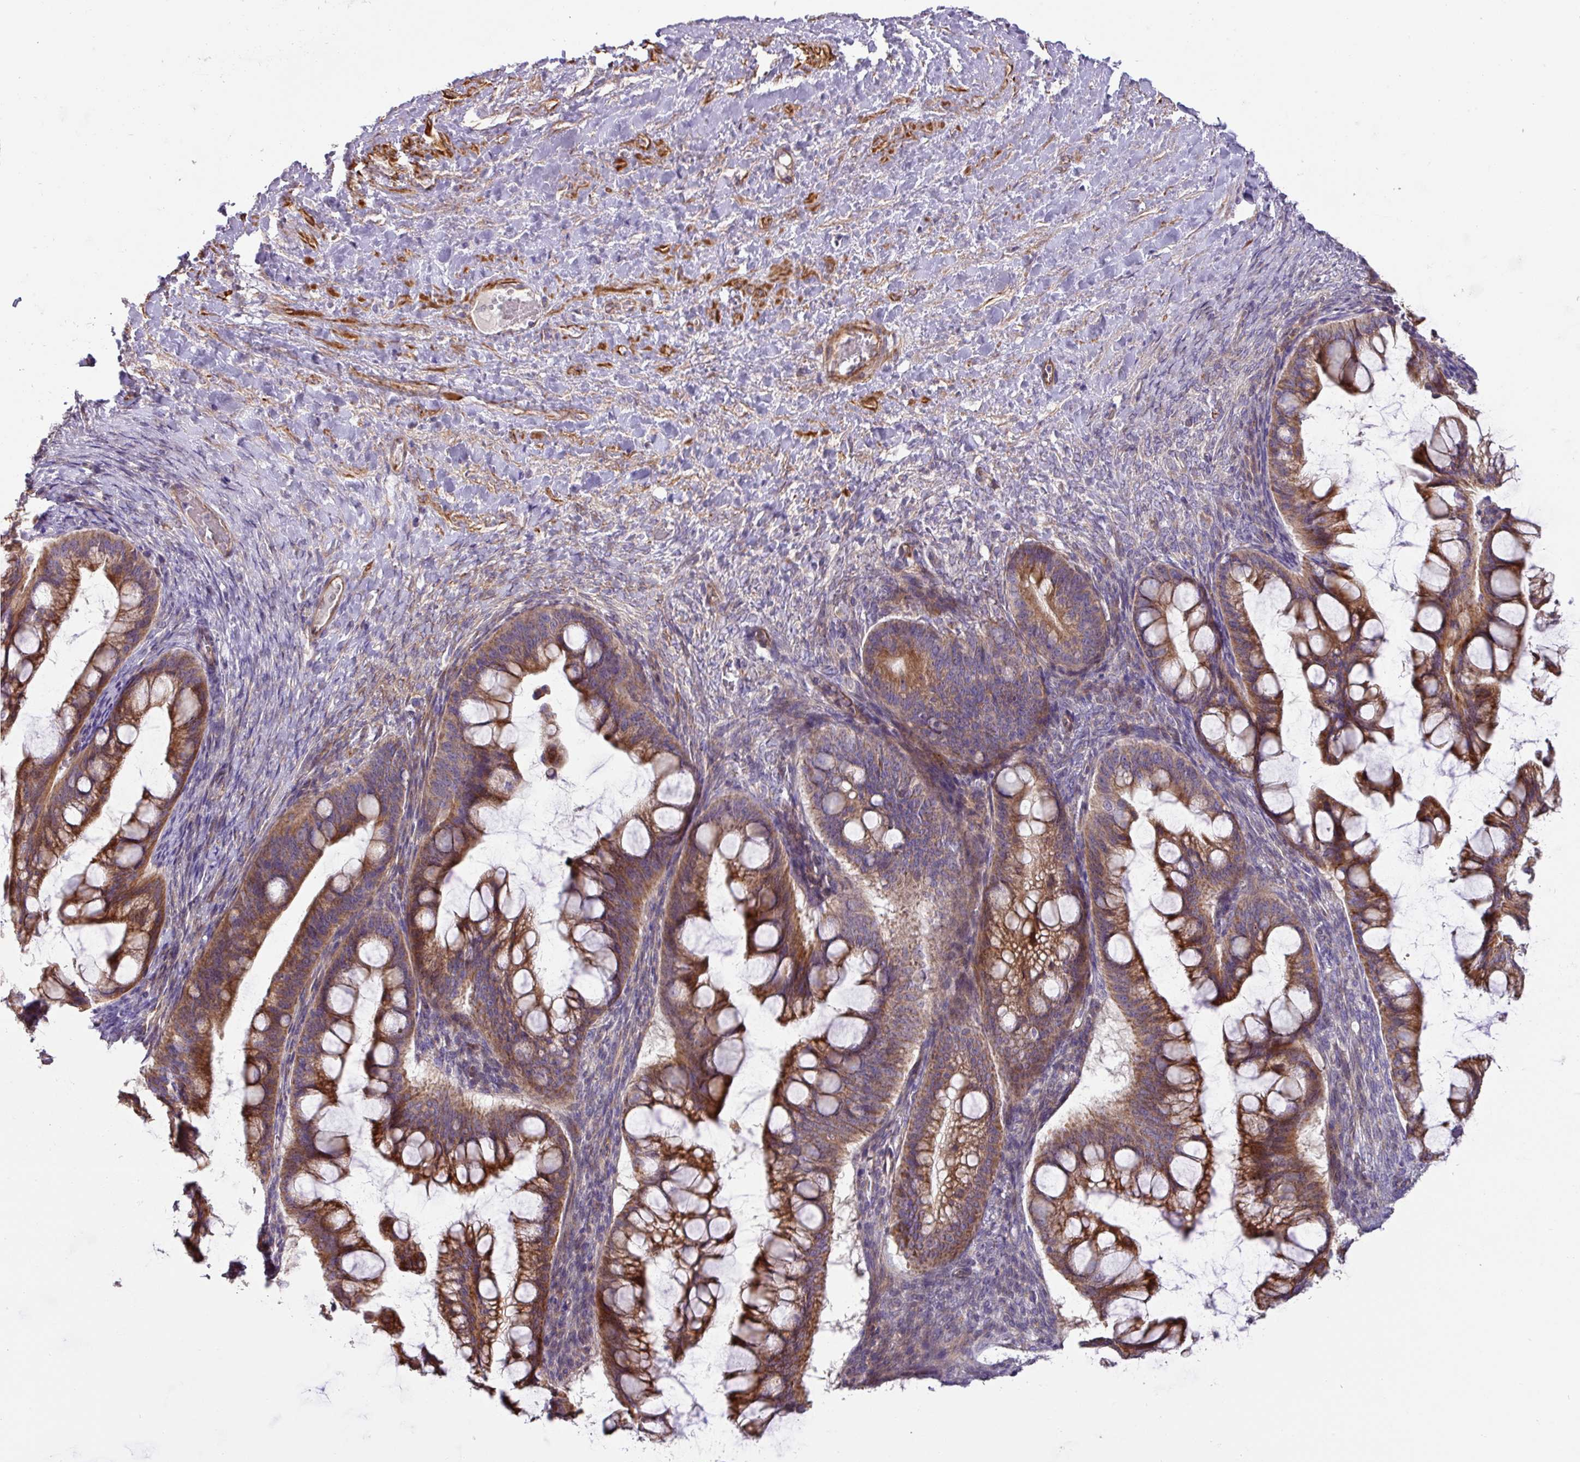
{"staining": {"intensity": "moderate", "quantity": ">75%", "location": "cytoplasmic/membranous"}, "tissue": "ovarian cancer", "cell_type": "Tumor cells", "image_type": "cancer", "snomed": [{"axis": "morphology", "description": "Cystadenocarcinoma, mucinous, NOS"}, {"axis": "topography", "description": "Ovary"}], "caption": "Immunohistochemical staining of mucinous cystadenocarcinoma (ovarian) displays medium levels of moderate cytoplasmic/membranous protein positivity in about >75% of tumor cells. The staining is performed using DAB brown chromogen to label protein expression. The nuclei are counter-stained blue using hematoxylin.", "gene": "MRRF", "patient": {"sex": "female", "age": 73}}